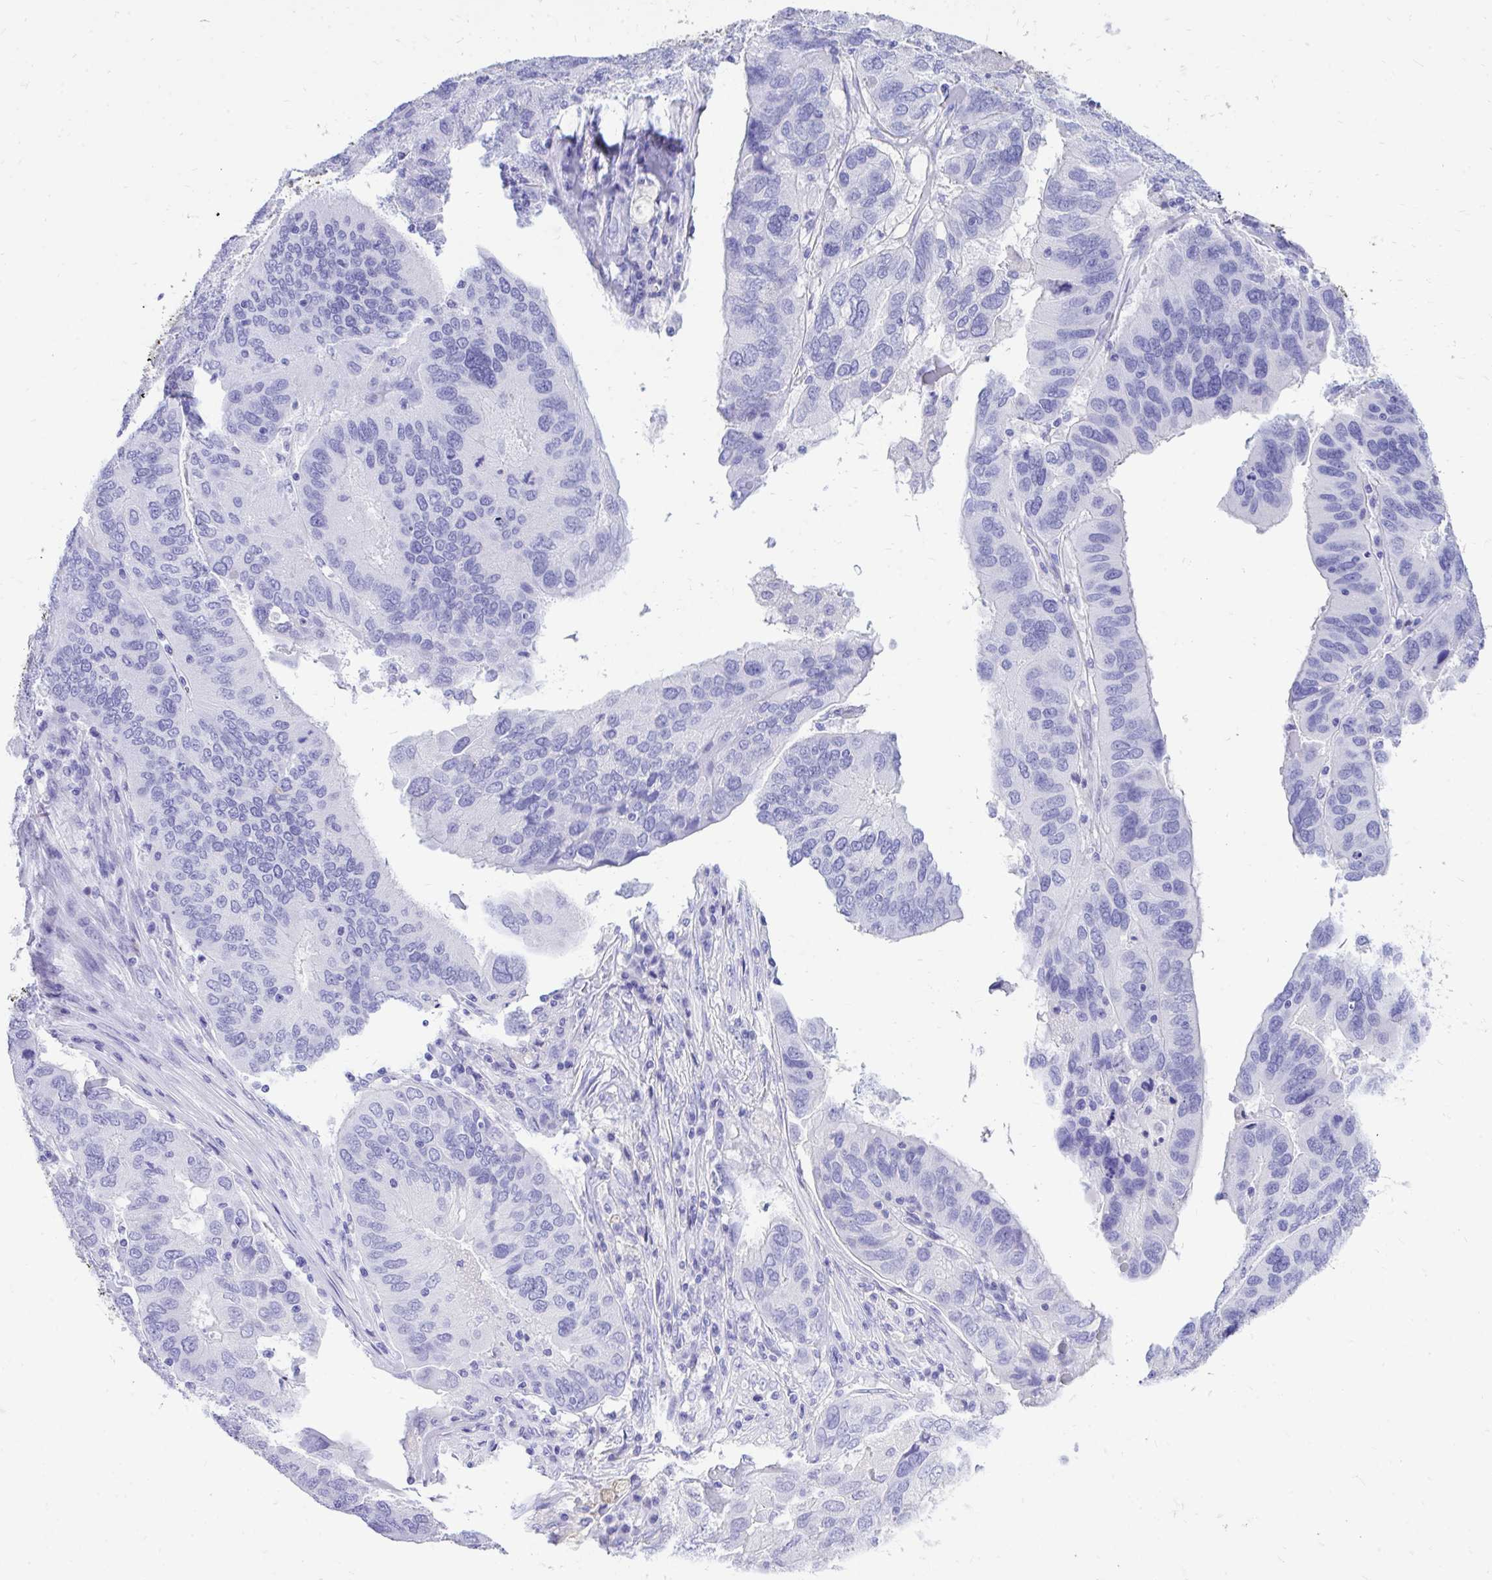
{"staining": {"intensity": "negative", "quantity": "none", "location": "none"}, "tissue": "ovarian cancer", "cell_type": "Tumor cells", "image_type": "cancer", "snomed": [{"axis": "morphology", "description": "Cystadenocarcinoma, serous, NOS"}, {"axis": "topography", "description": "Ovary"}], "caption": "Photomicrograph shows no significant protein expression in tumor cells of ovarian cancer (serous cystadenocarcinoma).", "gene": "MON1A", "patient": {"sex": "female", "age": 79}}